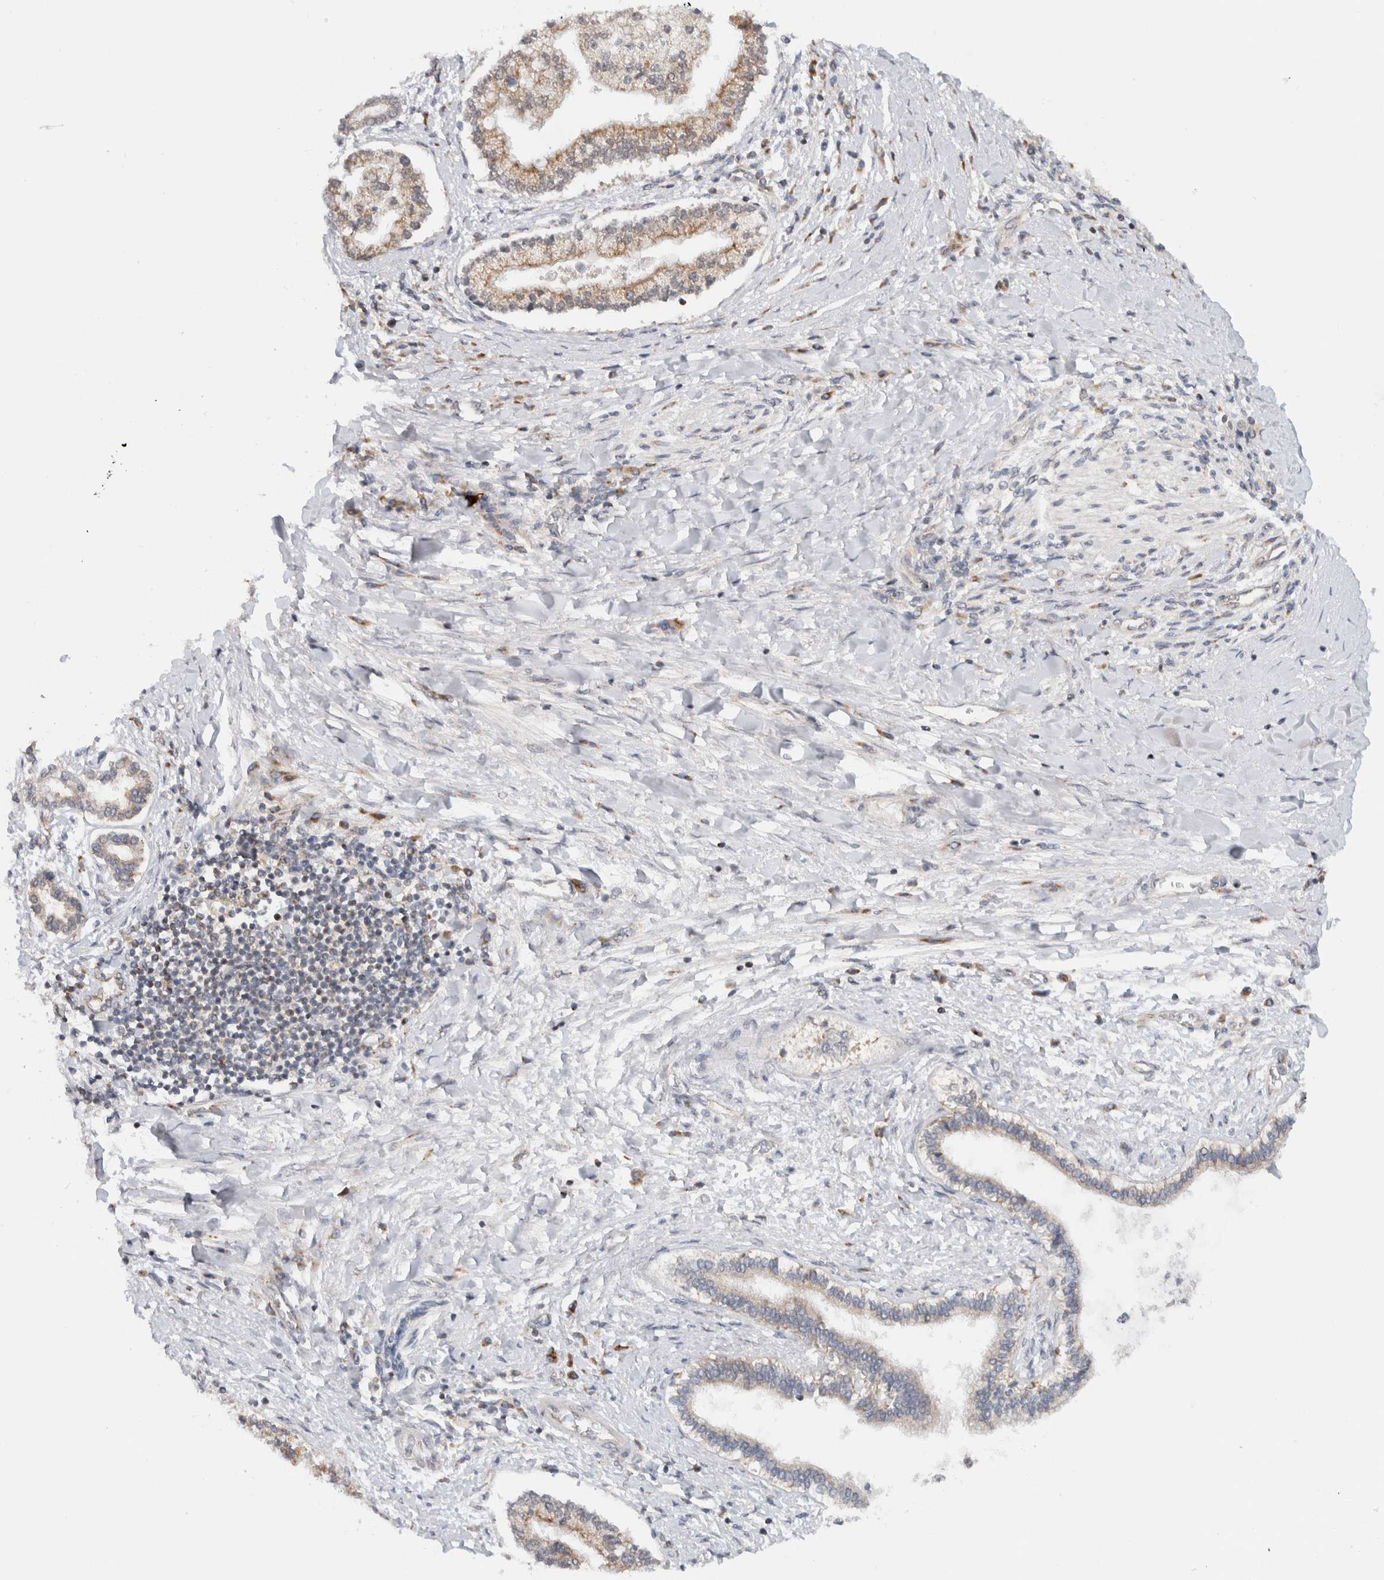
{"staining": {"intensity": "moderate", "quantity": ">75%", "location": "cytoplasmic/membranous"}, "tissue": "liver cancer", "cell_type": "Tumor cells", "image_type": "cancer", "snomed": [{"axis": "morphology", "description": "Cholangiocarcinoma"}, {"axis": "topography", "description": "Liver"}], "caption": "A histopathology image of liver cholangiocarcinoma stained for a protein displays moderate cytoplasmic/membranous brown staining in tumor cells.", "gene": "CMC2", "patient": {"sex": "male", "age": 50}}